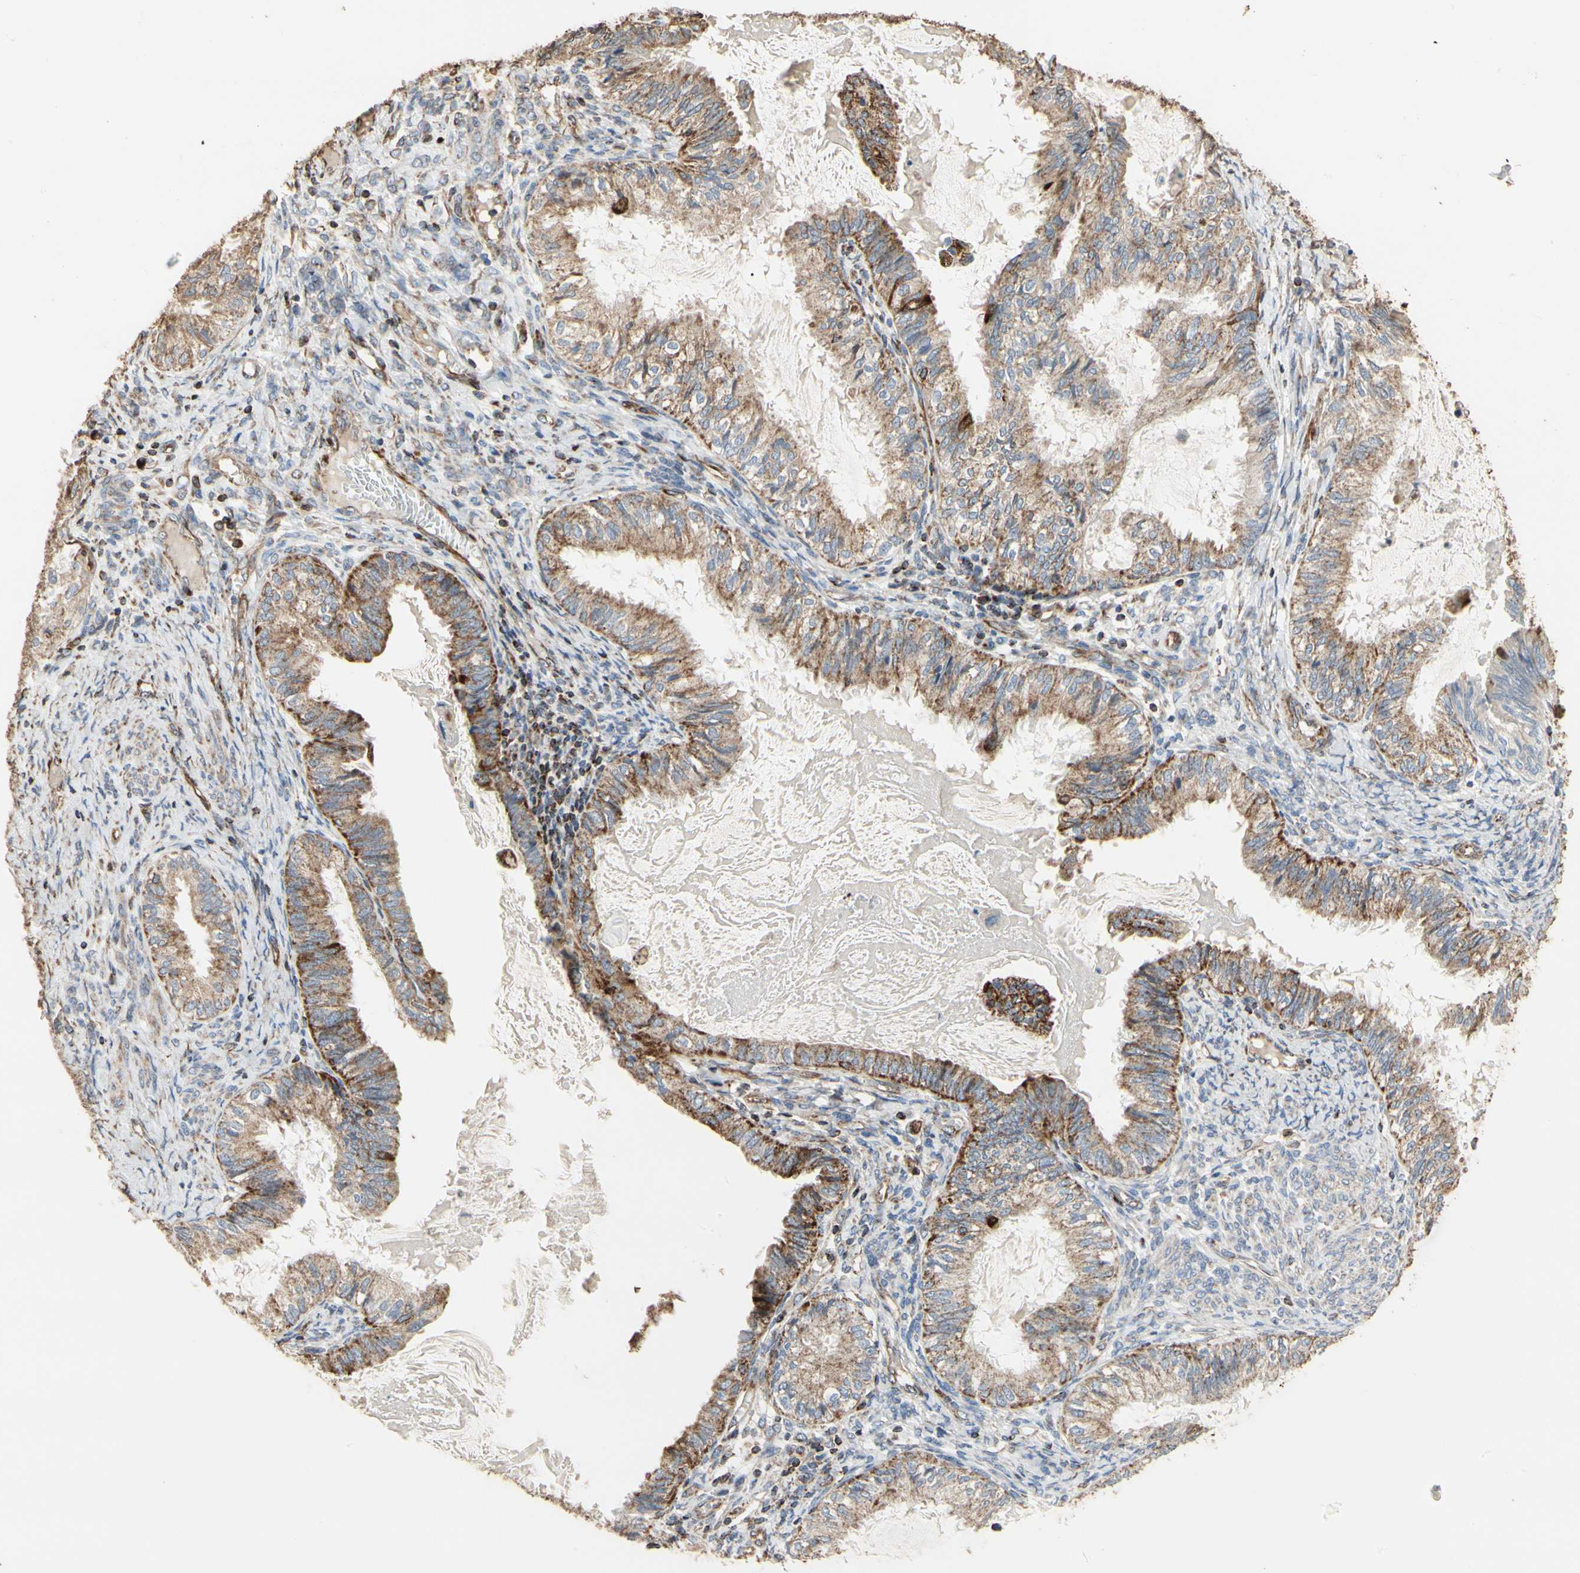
{"staining": {"intensity": "moderate", "quantity": ">75%", "location": "cytoplasmic/membranous"}, "tissue": "cervical cancer", "cell_type": "Tumor cells", "image_type": "cancer", "snomed": [{"axis": "morphology", "description": "Normal tissue, NOS"}, {"axis": "morphology", "description": "Adenocarcinoma, NOS"}, {"axis": "topography", "description": "Cervix"}, {"axis": "topography", "description": "Endometrium"}], "caption": "Immunohistochemistry (IHC) staining of cervical cancer (adenocarcinoma), which shows medium levels of moderate cytoplasmic/membranous expression in about >75% of tumor cells indicating moderate cytoplasmic/membranous protein staining. The staining was performed using DAB (3,3'-diaminobenzidine) (brown) for protein detection and nuclei were counterstained in hematoxylin (blue).", "gene": "TUBA1A", "patient": {"sex": "female", "age": 86}}